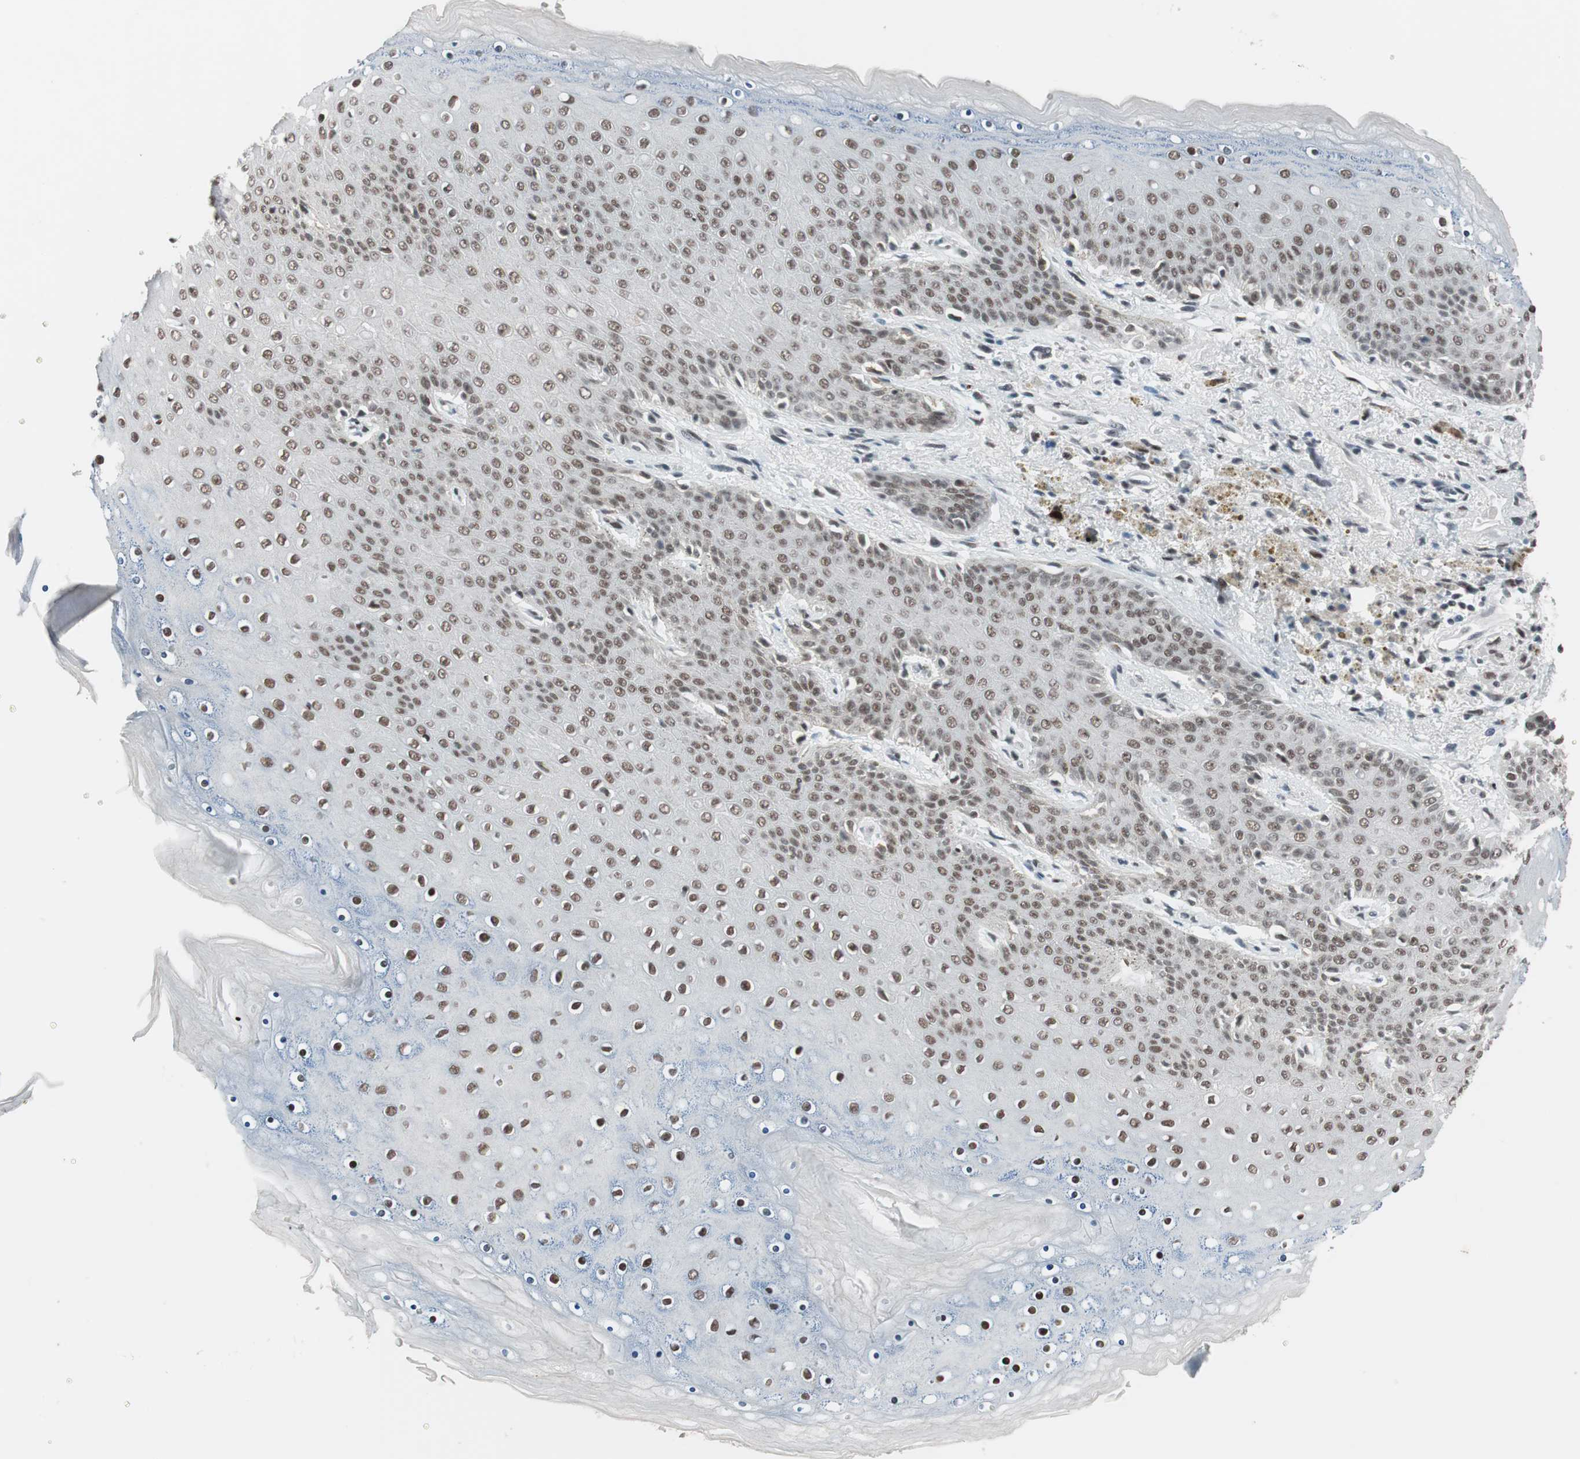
{"staining": {"intensity": "moderate", "quantity": "25%-75%", "location": "nuclear"}, "tissue": "skin", "cell_type": "Epidermal cells", "image_type": "normal", "snomed": [{"axis": "morphology", "description": "Normal tissue, NOS"}, {"axis": "topography", "description": "Anal"}], "caption": "IHC of unremarkable skin reveals medium levels of moderate nuclear positivity in approximately 25%-75% of epidermal cells.", "gene": "ARID1A", "patient": {"sex": "female", "age": 46}}